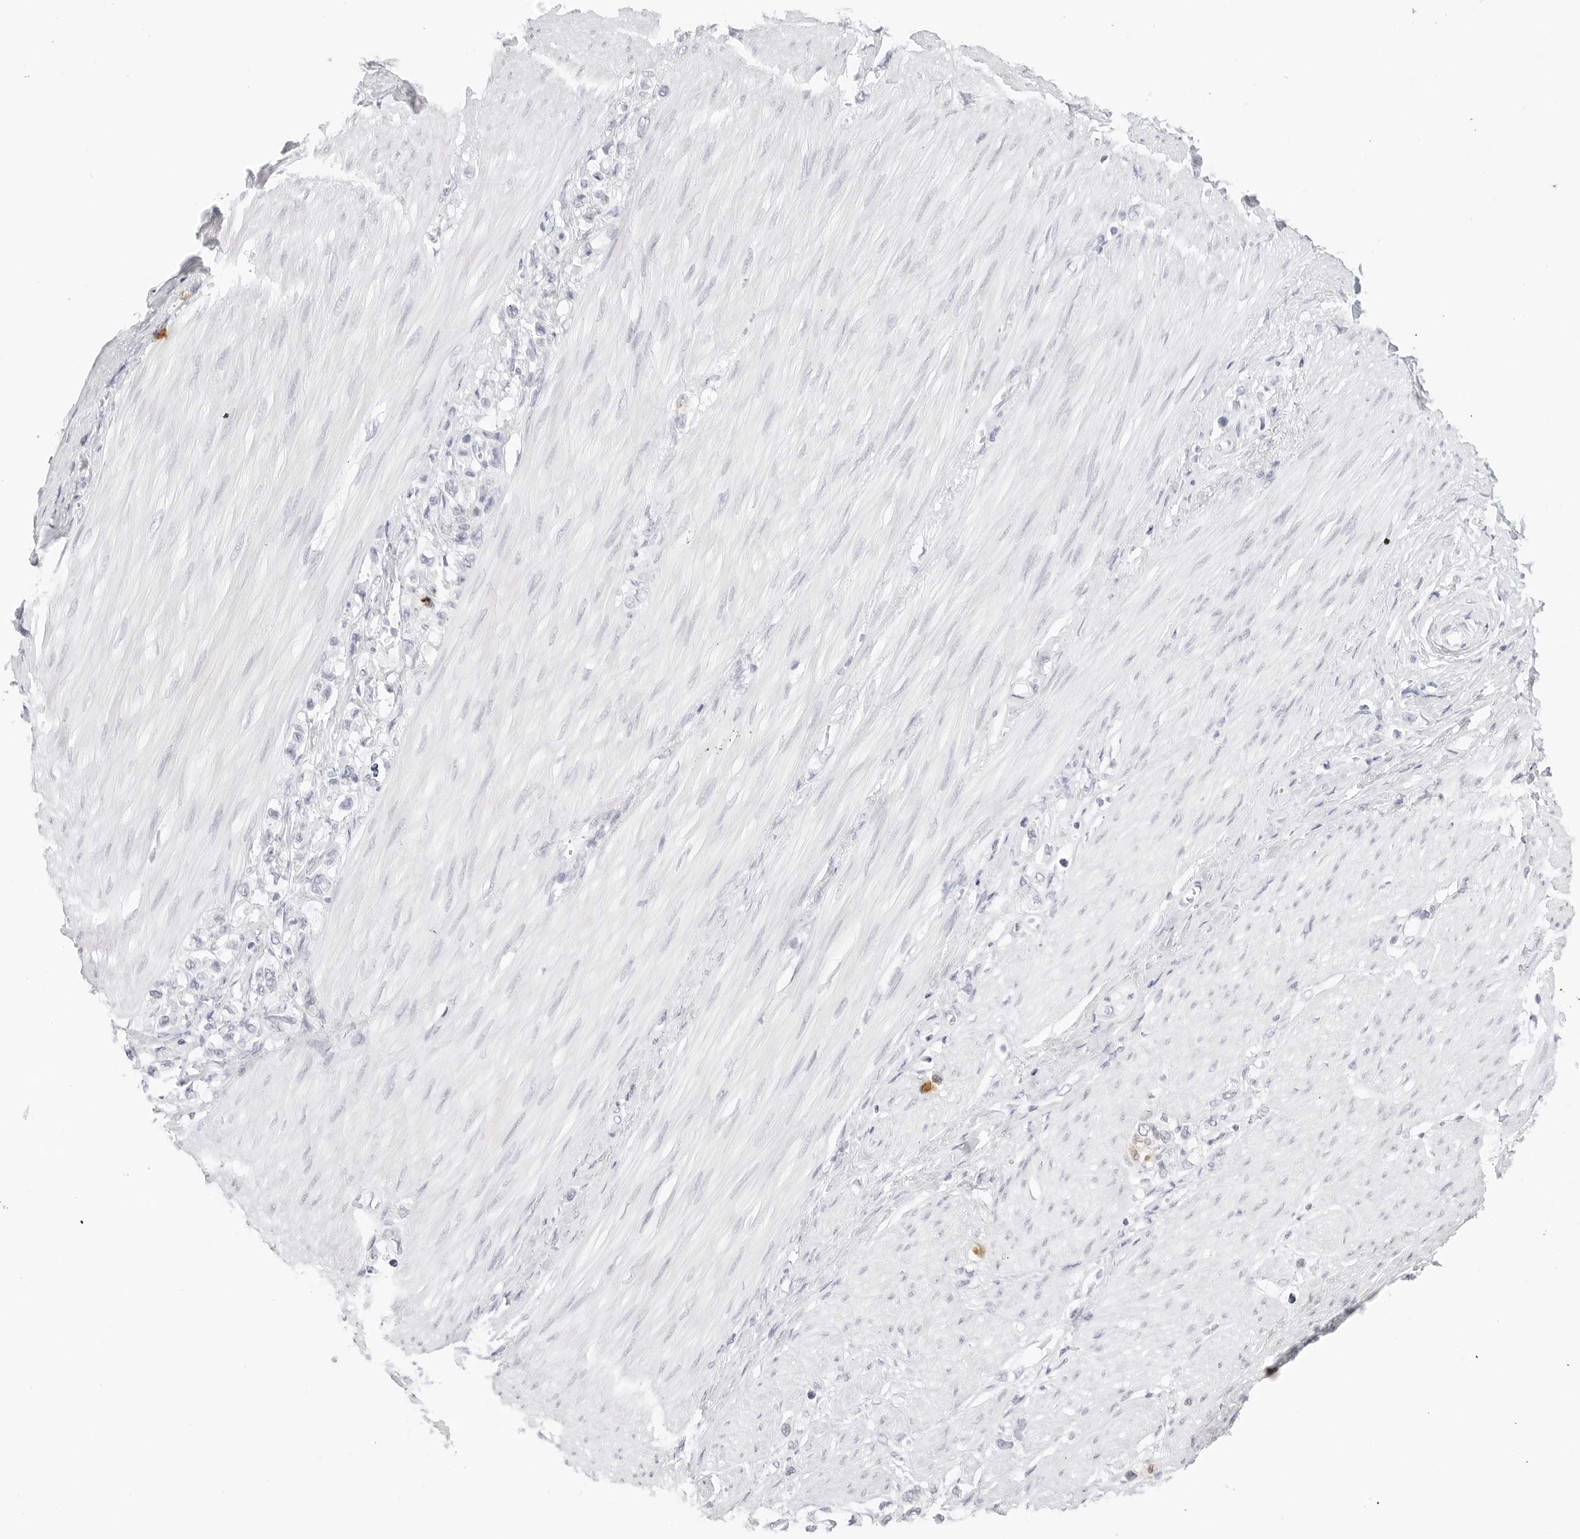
{"staining": {"intensity": "negative", "quantity": "none", "location": "none"}, "tissue": "stomach cancer", "cell_type": "Tumor cells", "image_type": "cancer", "snomed": [{"axis": "morphology", "description": "Adenocarcinoma, NOS"}, {"axis": "topography", "description": "Stomach"}], "caption": "Tumor cells are negative for protein expression in human stomach cancer (adenocarcinoma).", "gene": "TFF2", "patient": {"sex": "female", "age": 65}}